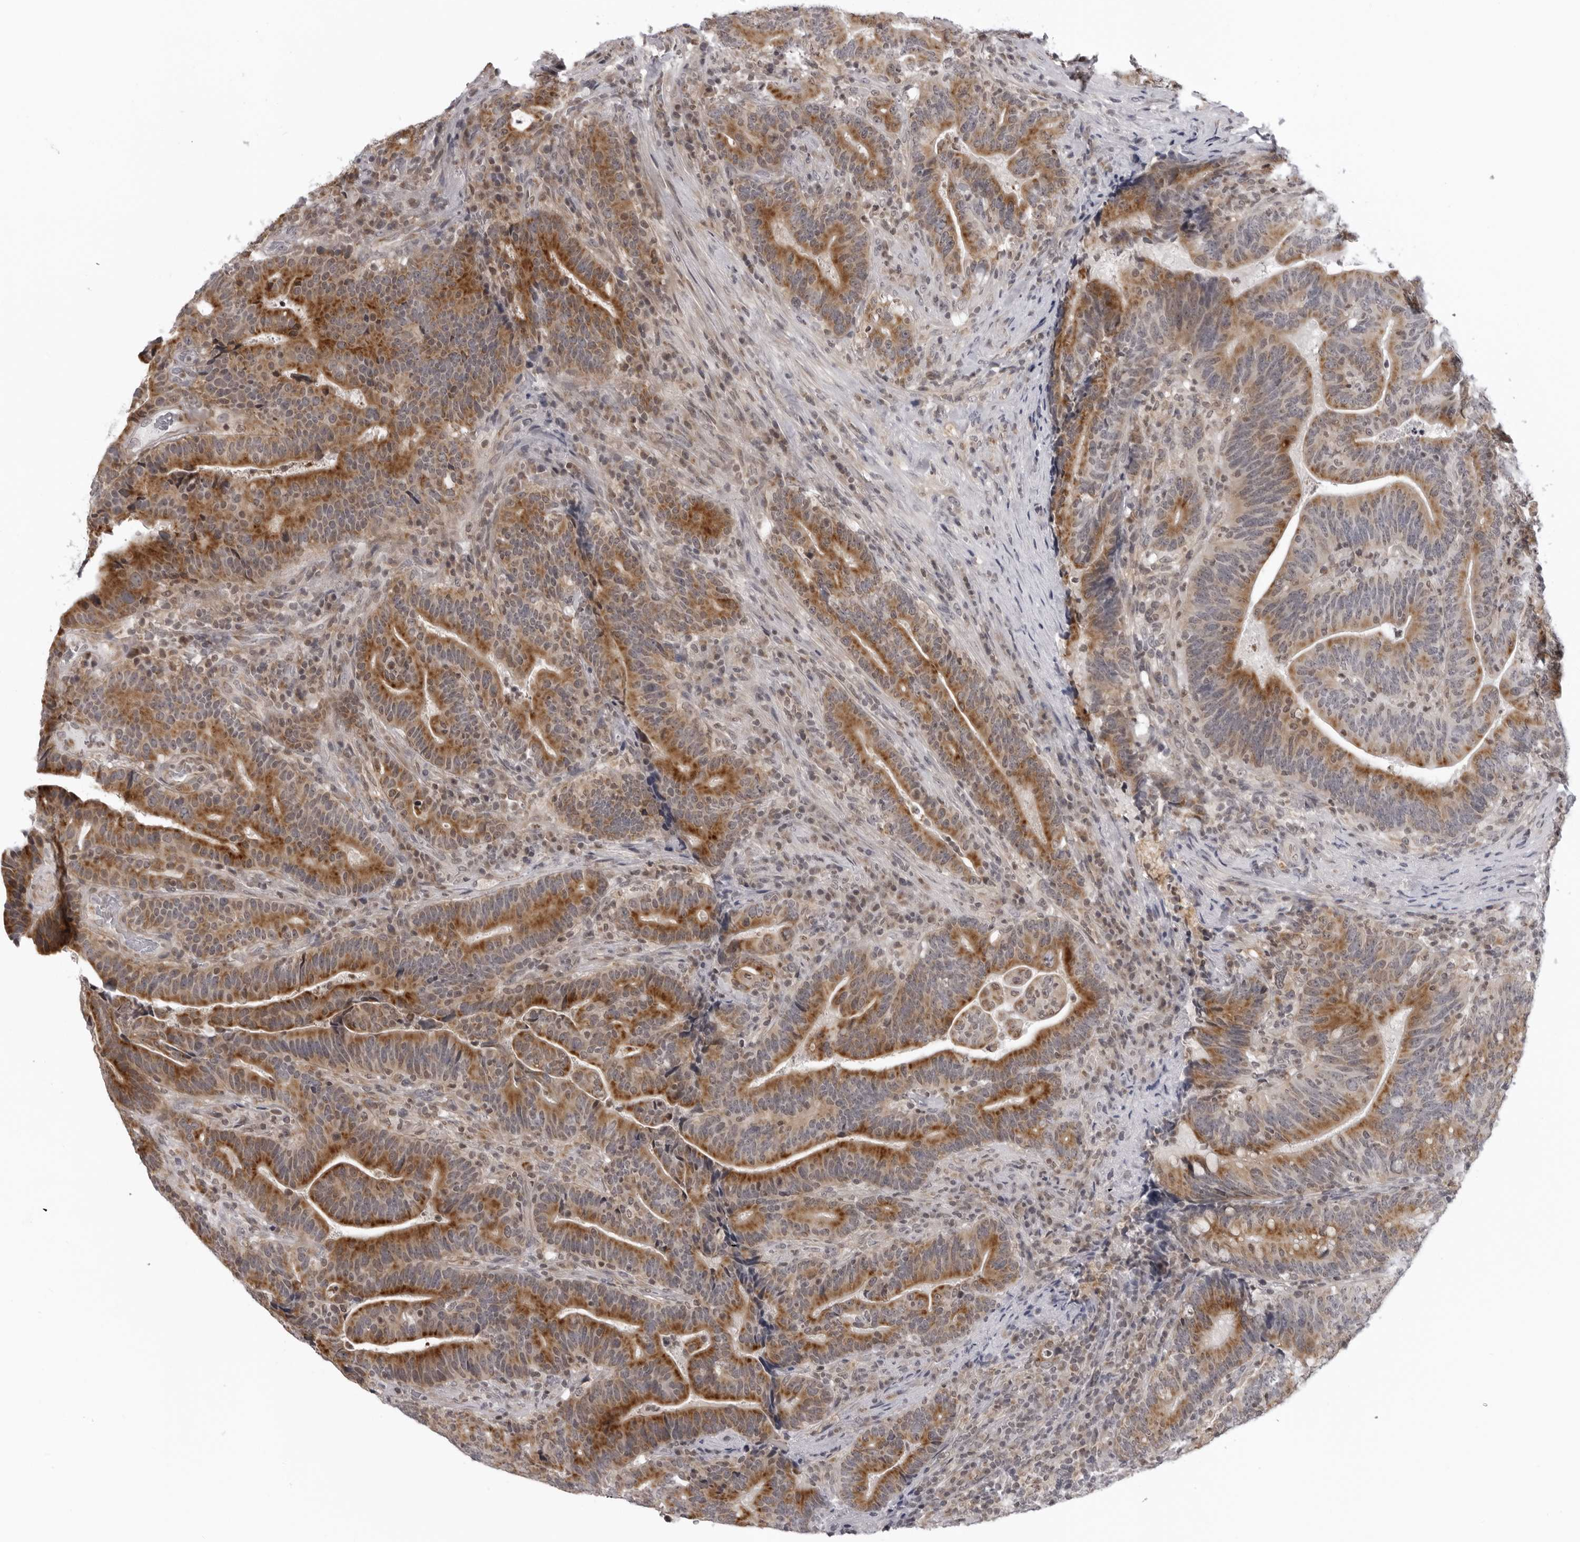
{"staining": {"intensity": "moderate", "quantity": ">75%", "location": "cytoplasmic/membranous"}, "tissue": "colorectal cancer", "cell_type": "Tumor cells", "image_type": "cancer", "snomed": [{"axis": "morphology", "description": "Adenocarcinoma, NOS"}, {"axis": "topography", "description": "Colon"}], "caption": "Immunohistochemistry of colorectal cancer (adenocarcinoma) displays medium levels of moderate cytoplasmic/membranous positivity in approximately >75% of tumor cells.", "gene": "MRPS15", "patient": {"sex": "female", "age": 66}}